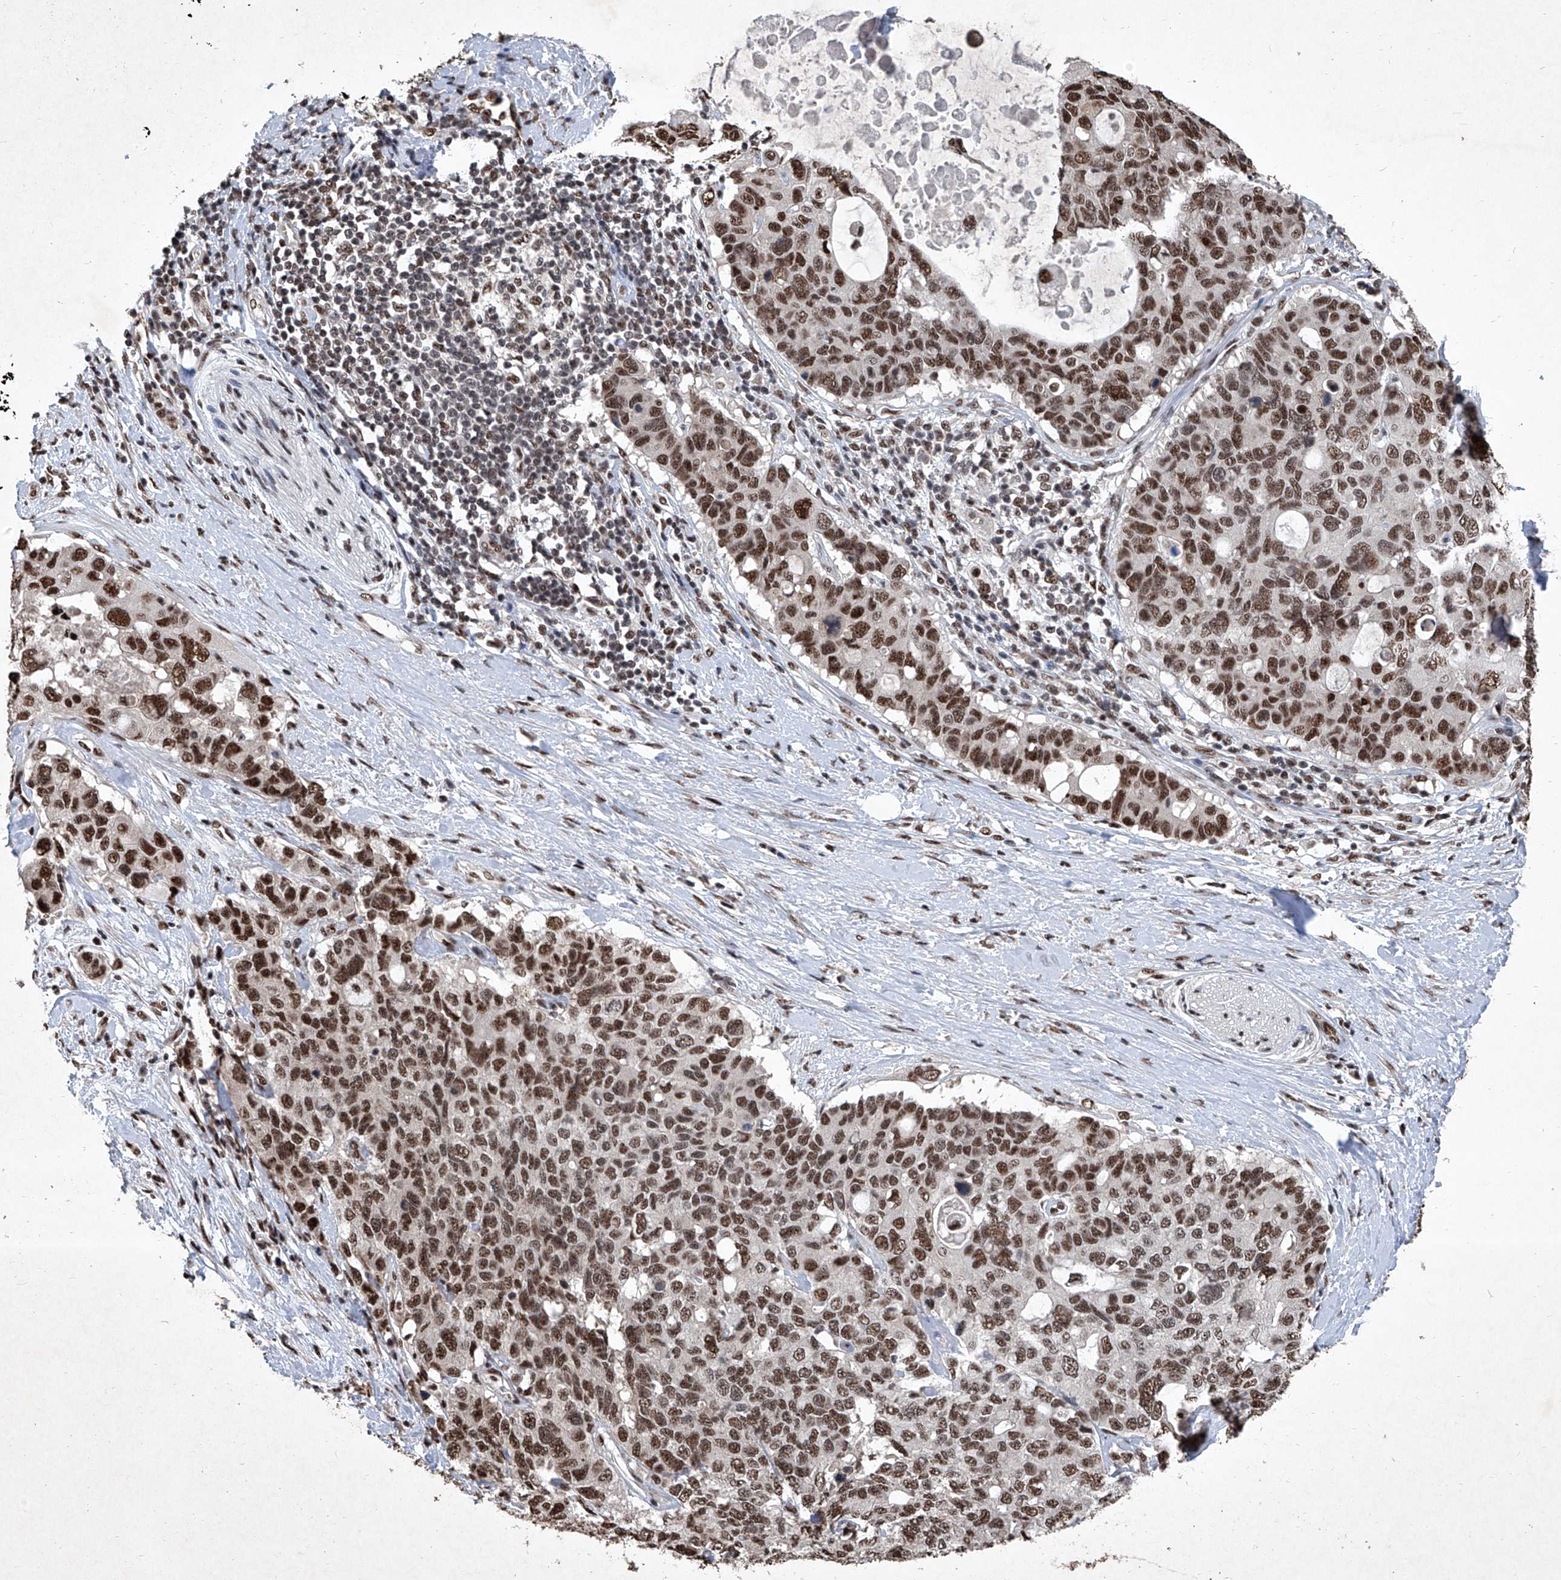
{"staining": {"intensity": "strong", "quantity": ">75%", "location": "nuclear"}, "tissue": "pancreatic cancer", "cell_type": "Tumor cells", "image_type": "cancer", "snomed": [{"axis": "morphology", "description": "Adenocarcinoma, NOS"}, {"axis": "topography", "description": "Pancreas"}], "caption": "Brown immunohistochemical staining in human adenocarcinoma (pancreatic) shows strong nuclear expression in about >75% of tumor cells.", "gene": "DDX39B", "patient": {"sex": "female", "age": 56}}